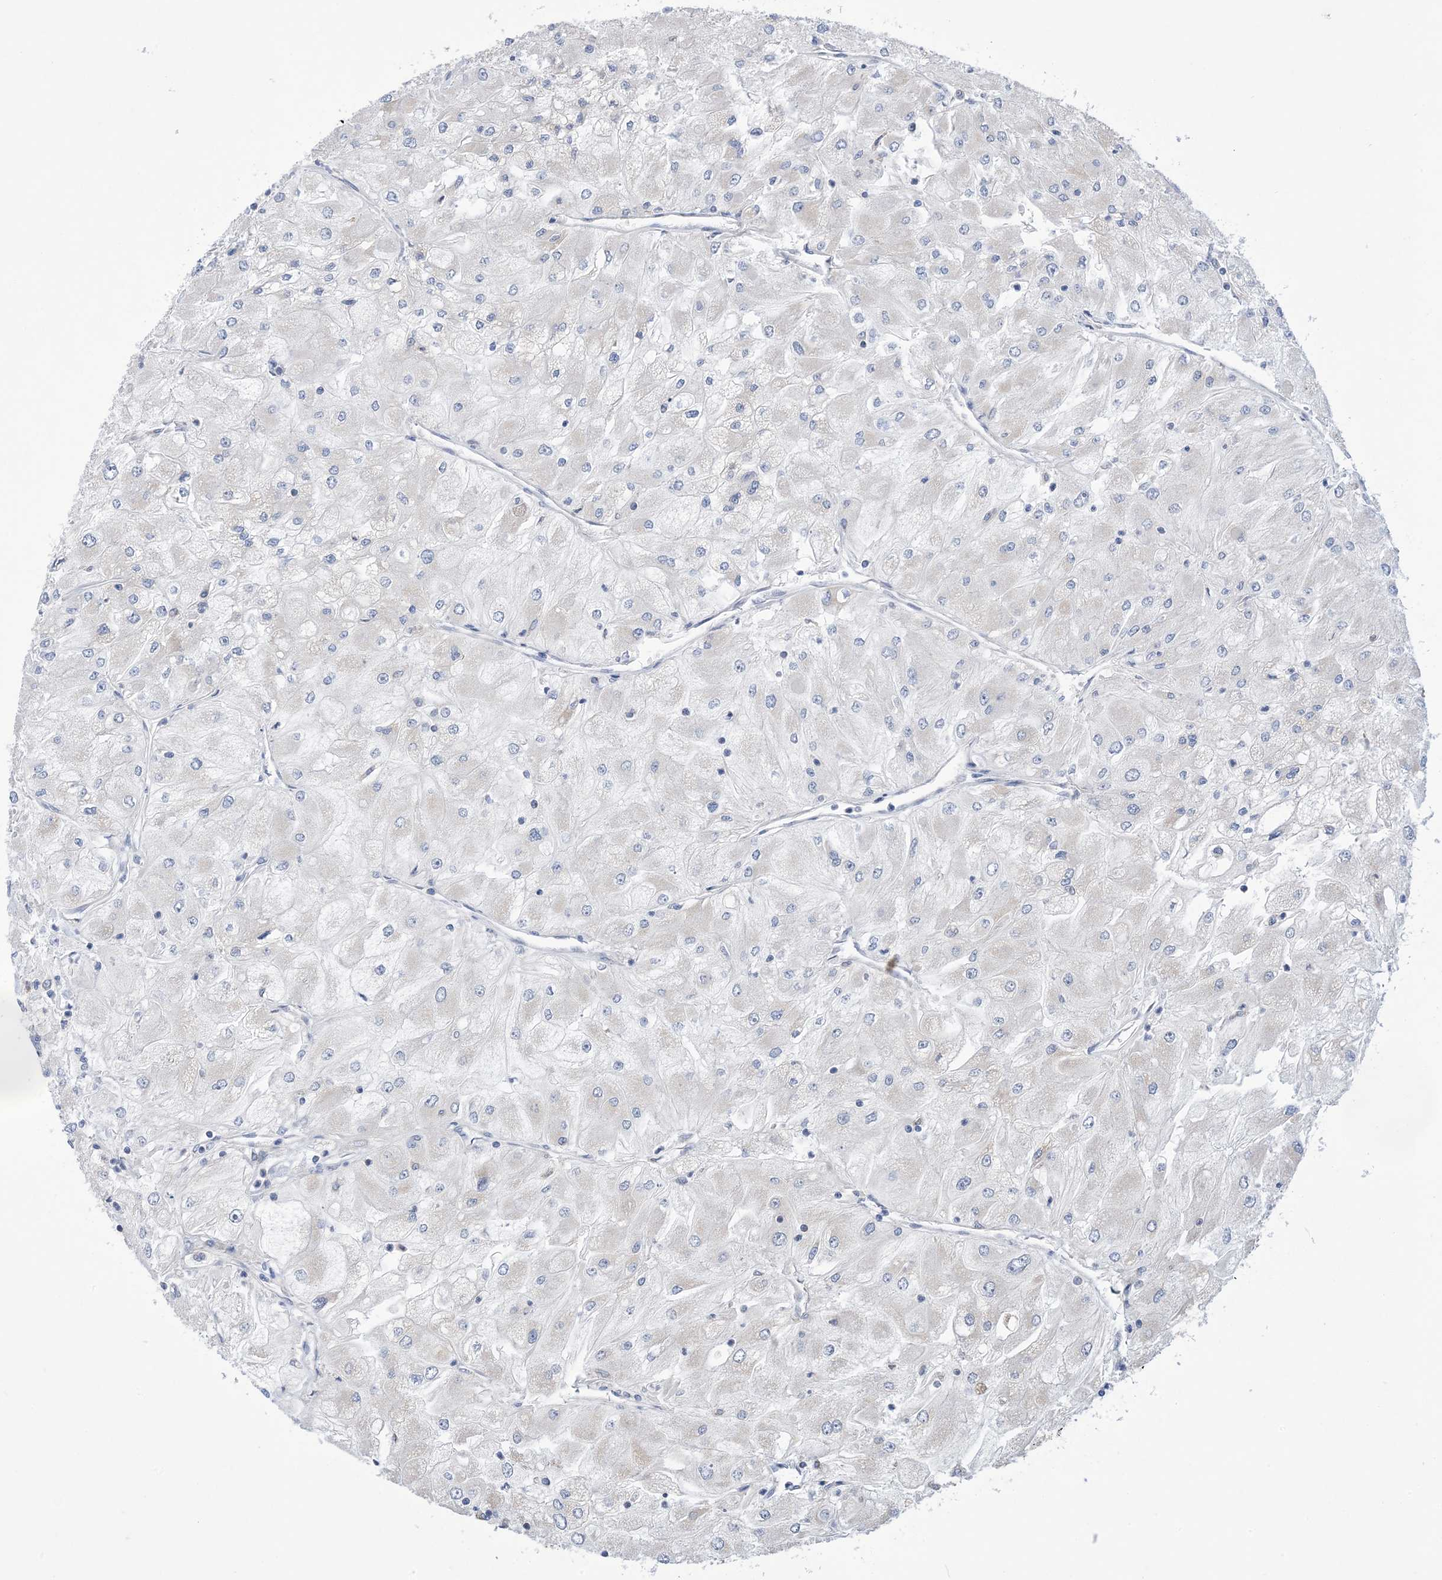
{"staining": {"intensity": "negative", "quantity": "none", "location": "none"}, "tissue": "renal cancer", "cell_type": "Tumor cells", "image_type": "cancer", "snomed": [{"axis": "morphology", "description": "Adenocarcinoma, NOS"}, {"axis": "topography", "description": "Kidney"}], "caption": "This image is of renal cancer stained with immunohistochemistry (IHC) to label a protein in brown with the nuclei are counter-stained blue. There is no staining in tumor cells.", "gene": "CLEC16A", "patient": {"sex": "male", "age": 80}}